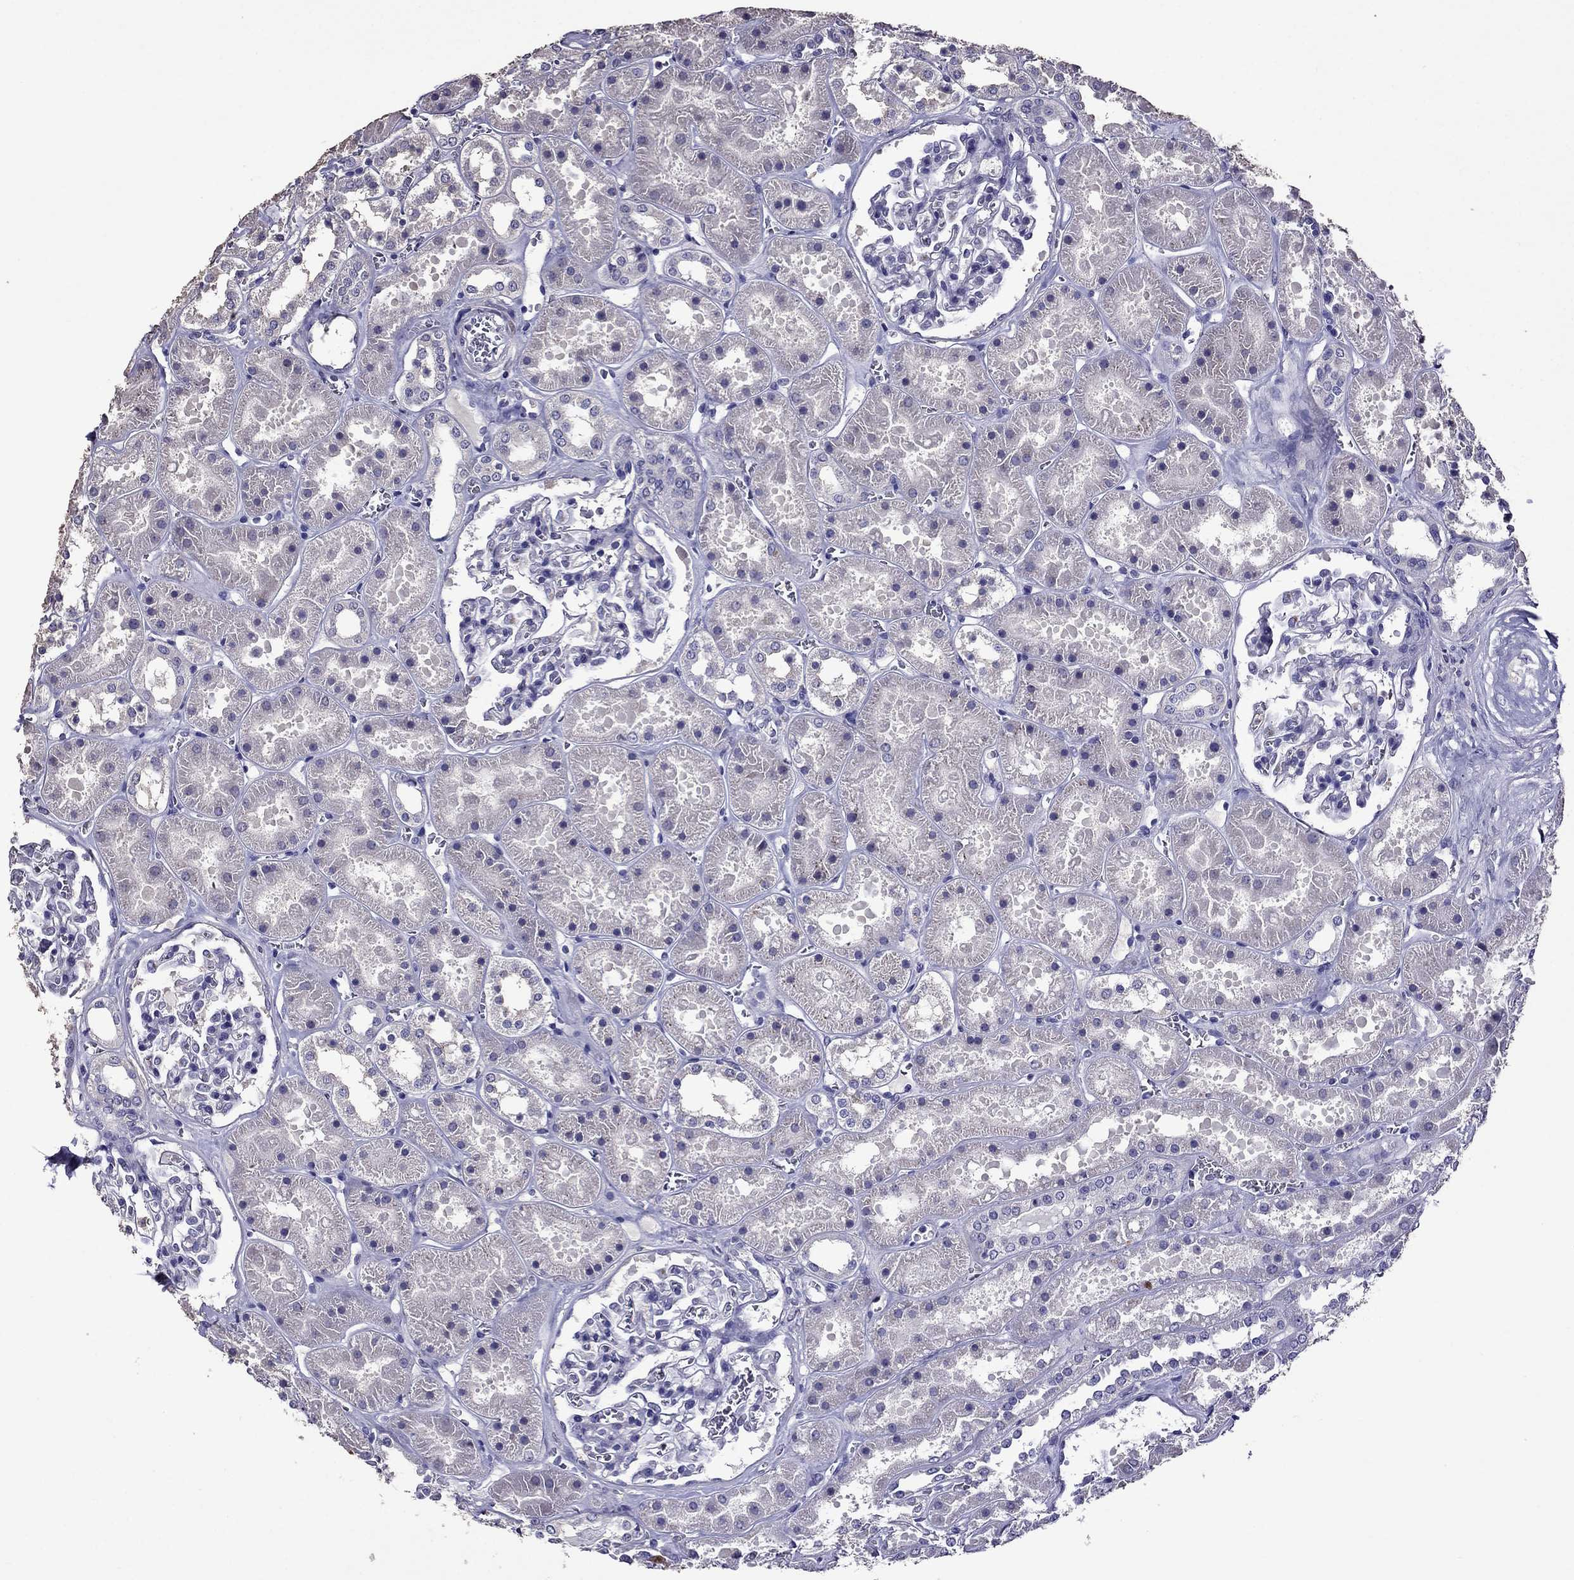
{"staining": {"intensity": "negative", "quantity": "none", "location": "none"}, "tissue": "kidney", "cell_type": "Cells in glomeruli", "image_type": "normal", "snomed": [{"axis": "morphology", "description": "Normal tissue, NOS"}, {"axis": "topography", "description": "Kidney"}], "caption": "The photomicrograph reveals no significant staining in cells in glomeruli of kidney. (Brightfield microscopy of DAB (3,3'-diaminobenzidine) IHC at high magnification).", "gene": "NKX3", "patient": {"sex": "female", "age": 41}}